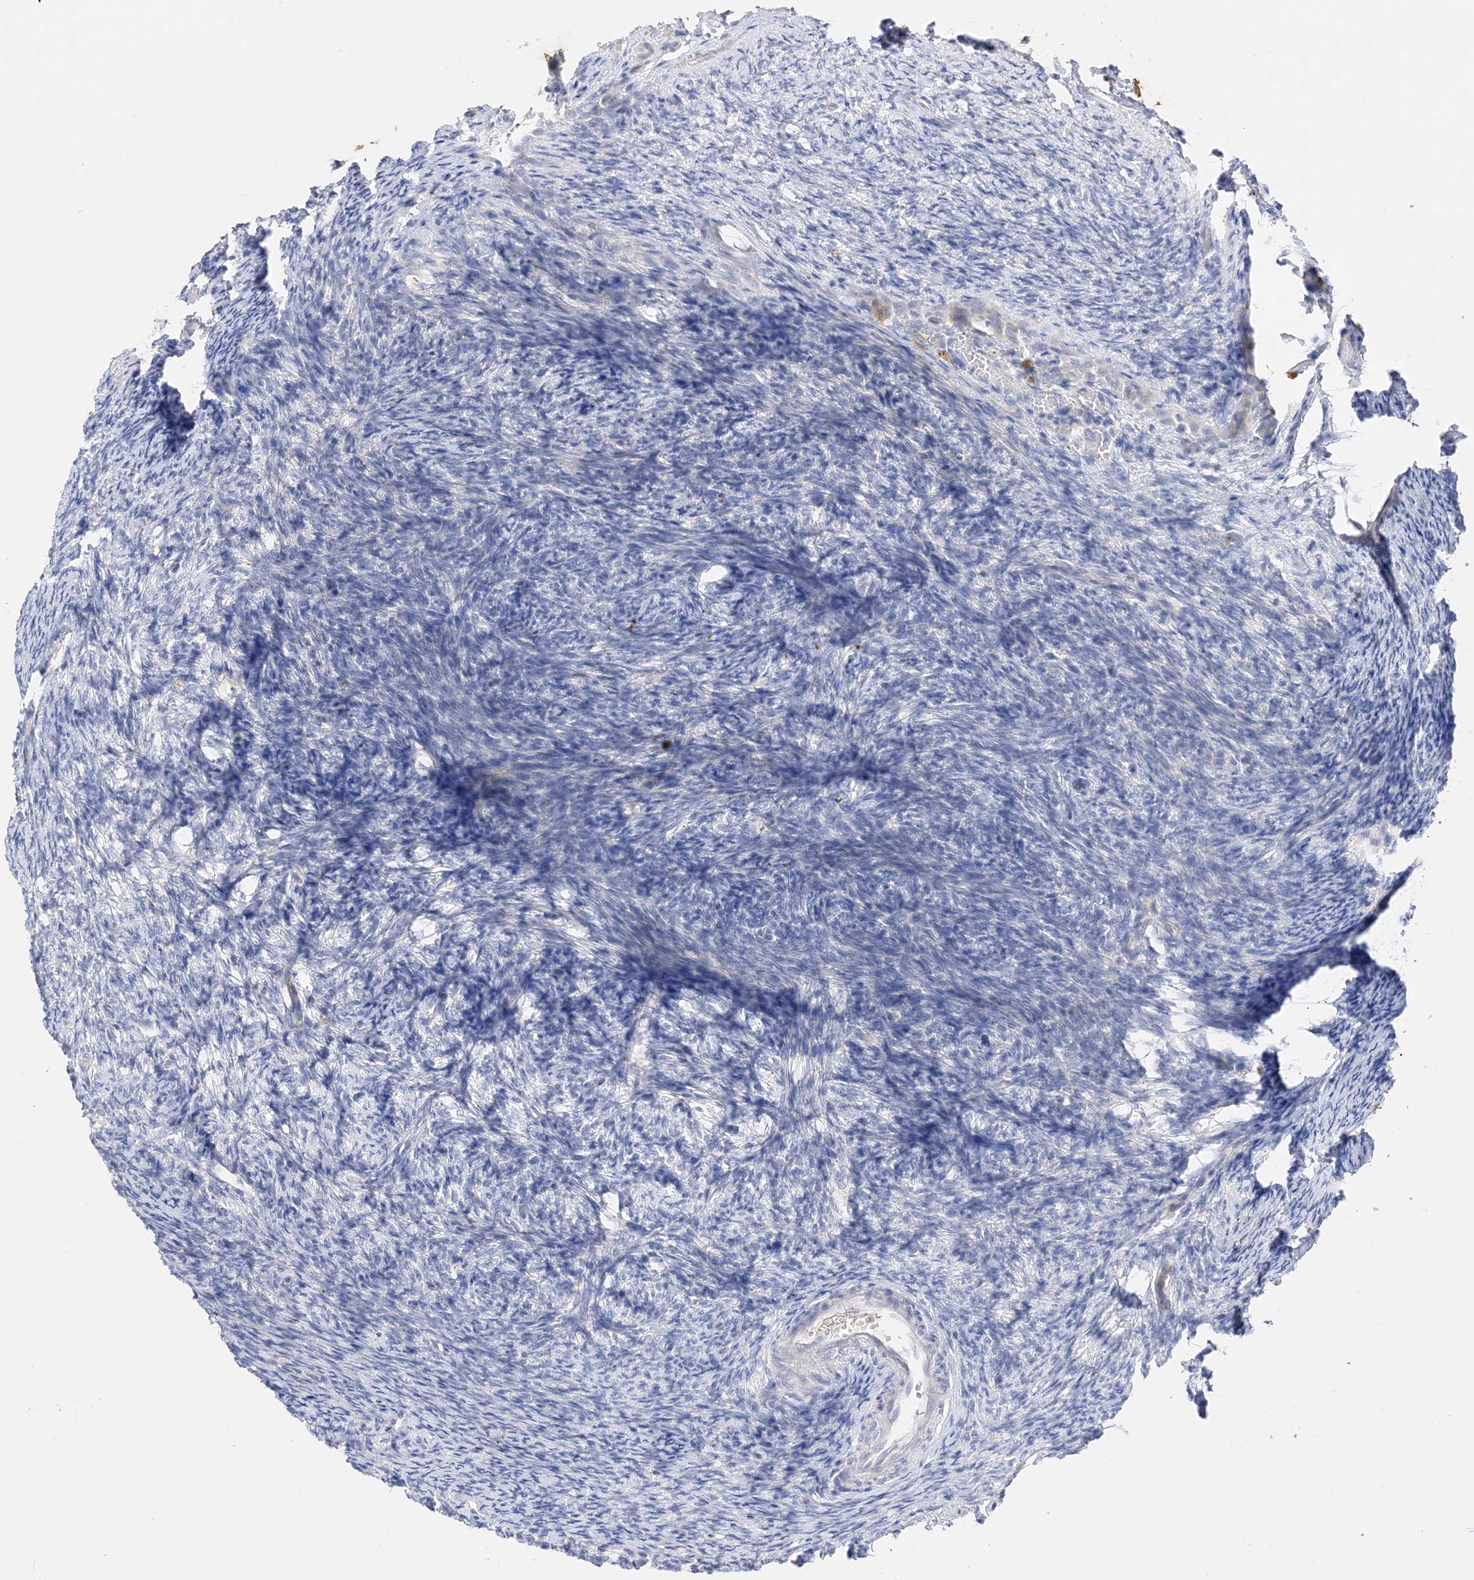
{"staining": {"intensity": "moderate", "quantity": "25%-75%", "location": "cytoplasmic/membranous"}, "tissue": "ovary", "cell_type": "Follicle cells", "image_type": "normal", "snomed": [{"axis": "morphology", "description": "Normal tissue, NOS"}, {"axis": "morphology", "description": "Cyst, NOS"}, {"axis": "topography", "description": "Ovary"}], "caption": "A histopathology image of ovary stained for a protein reveals moderate cytoplasmic/membranous brown staining in follicle cells. (Stains: DAB in brown, nuclei in blue, Microscopy: brightfield microscopy at high magnification).", "gene": "ARV1", "patient": {"sex": "female", "age": 33}}